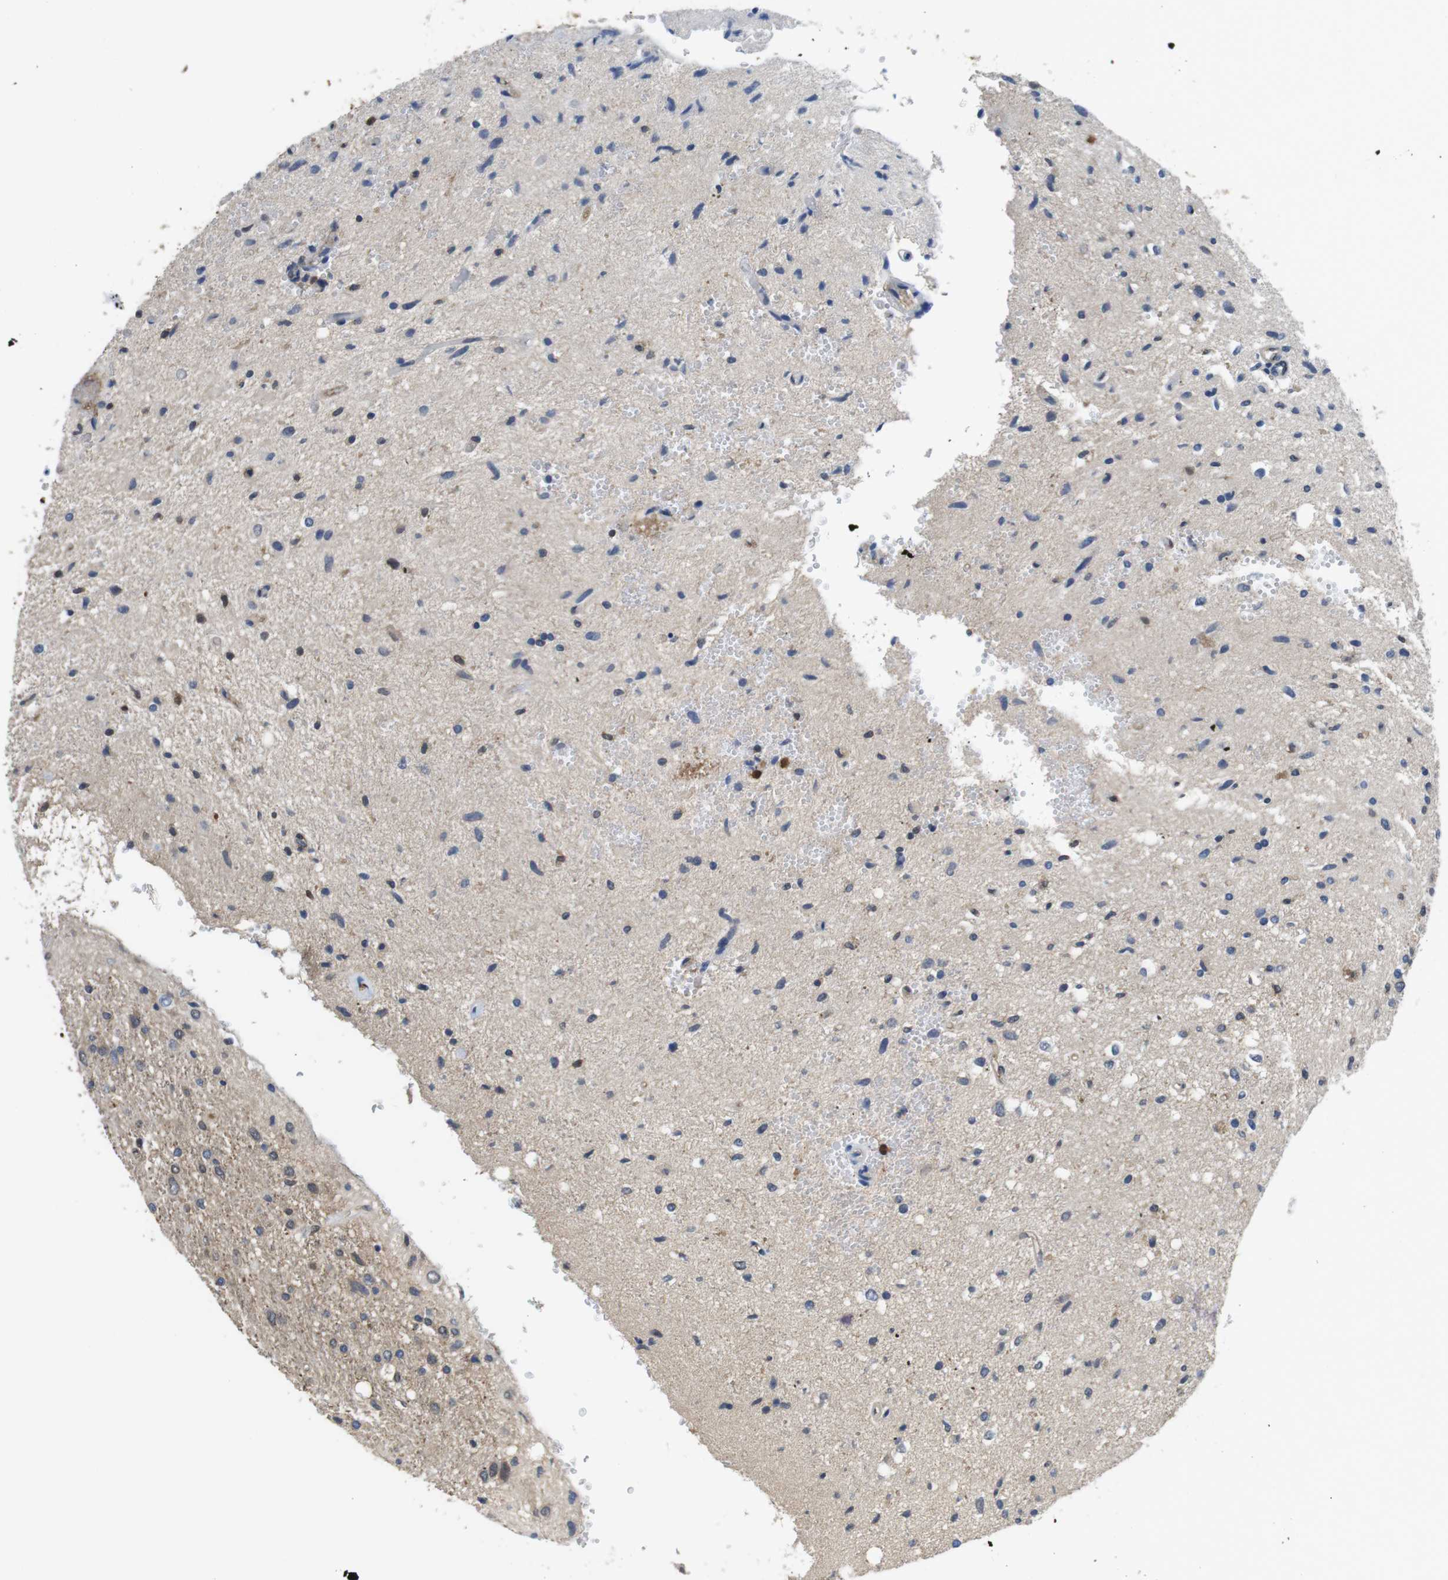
{"staining": {"intensity": "moderate", "quantity": "<25%", "location": "nuclear"}, "tissue": "glioma", "cell_type": "Tumor cells", "image_type": "cancer", "snomed": [{"axis": "morphology", "description": "Glioma, malignant, Low grade"}, {"axis": "topography", "description": "Brain"}], "caption": "Human glioma stained with a protein marker demonstrates moderate staining in tumor cells.", "gene": "LDHA", "patient": {"sex": "male", "age": 77}}